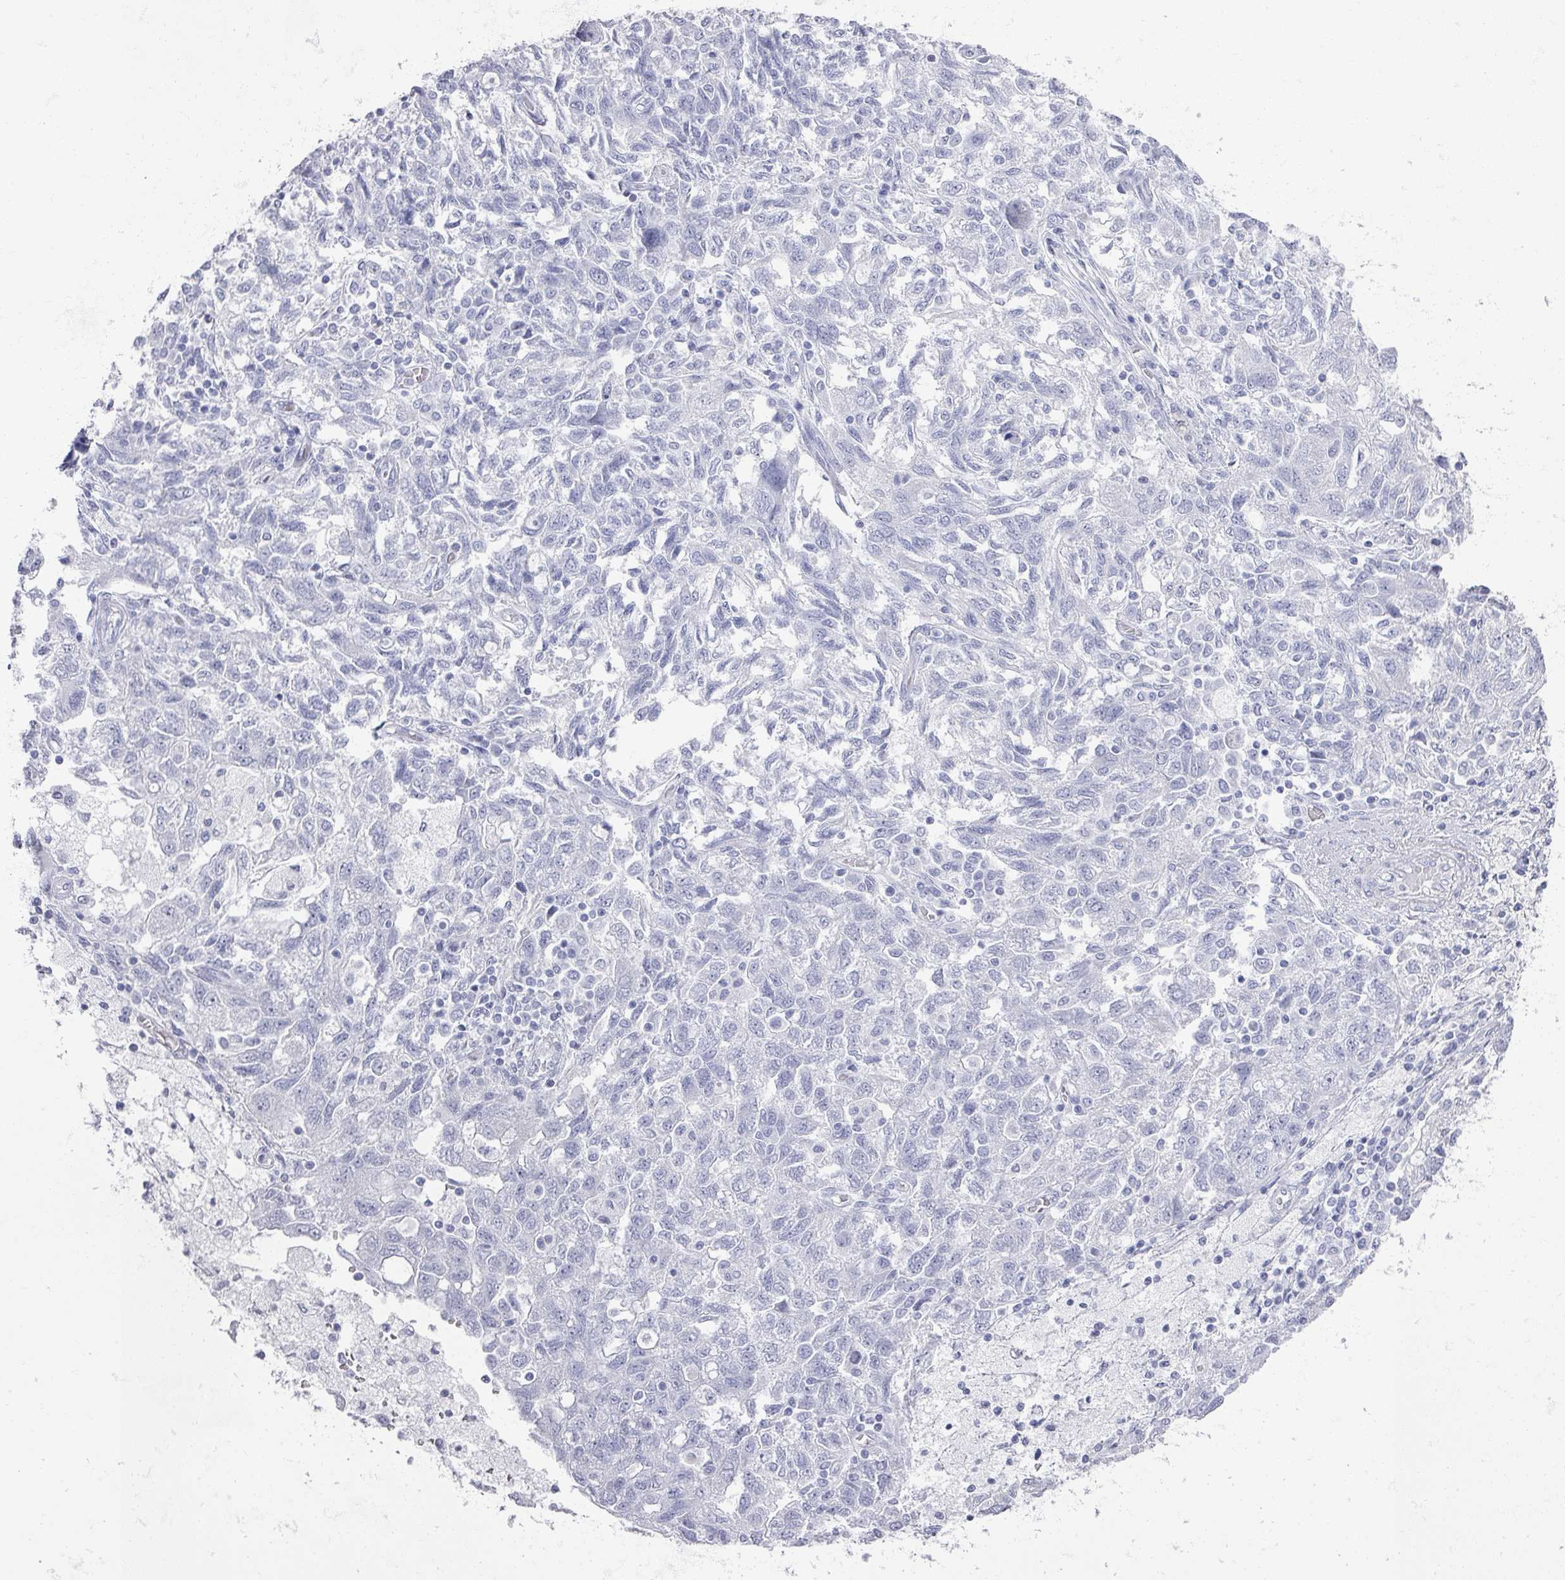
{"staining": {"intensity": "negative", "quantity": "none", "location": "none"}, "tissue": "ovarian cancer", "cell_type": "Tumor cells", "image_type": "cancer", "snomed": [{"axis": "morphology", "description": "Carcinoma, NOS"}, {"axis": "morphology", "description": "Cystadenocarcinoma, serous, NOS"}, {"axis": "topography", "description": "Ovary"}], "caption": "A photomicrograph of serous cystadenocarcinoma (ovarian) stained for a protein shows no brown staining in tumor cells.", "gene": "OMG", "patient": {"sex": "female", "age": 69}}